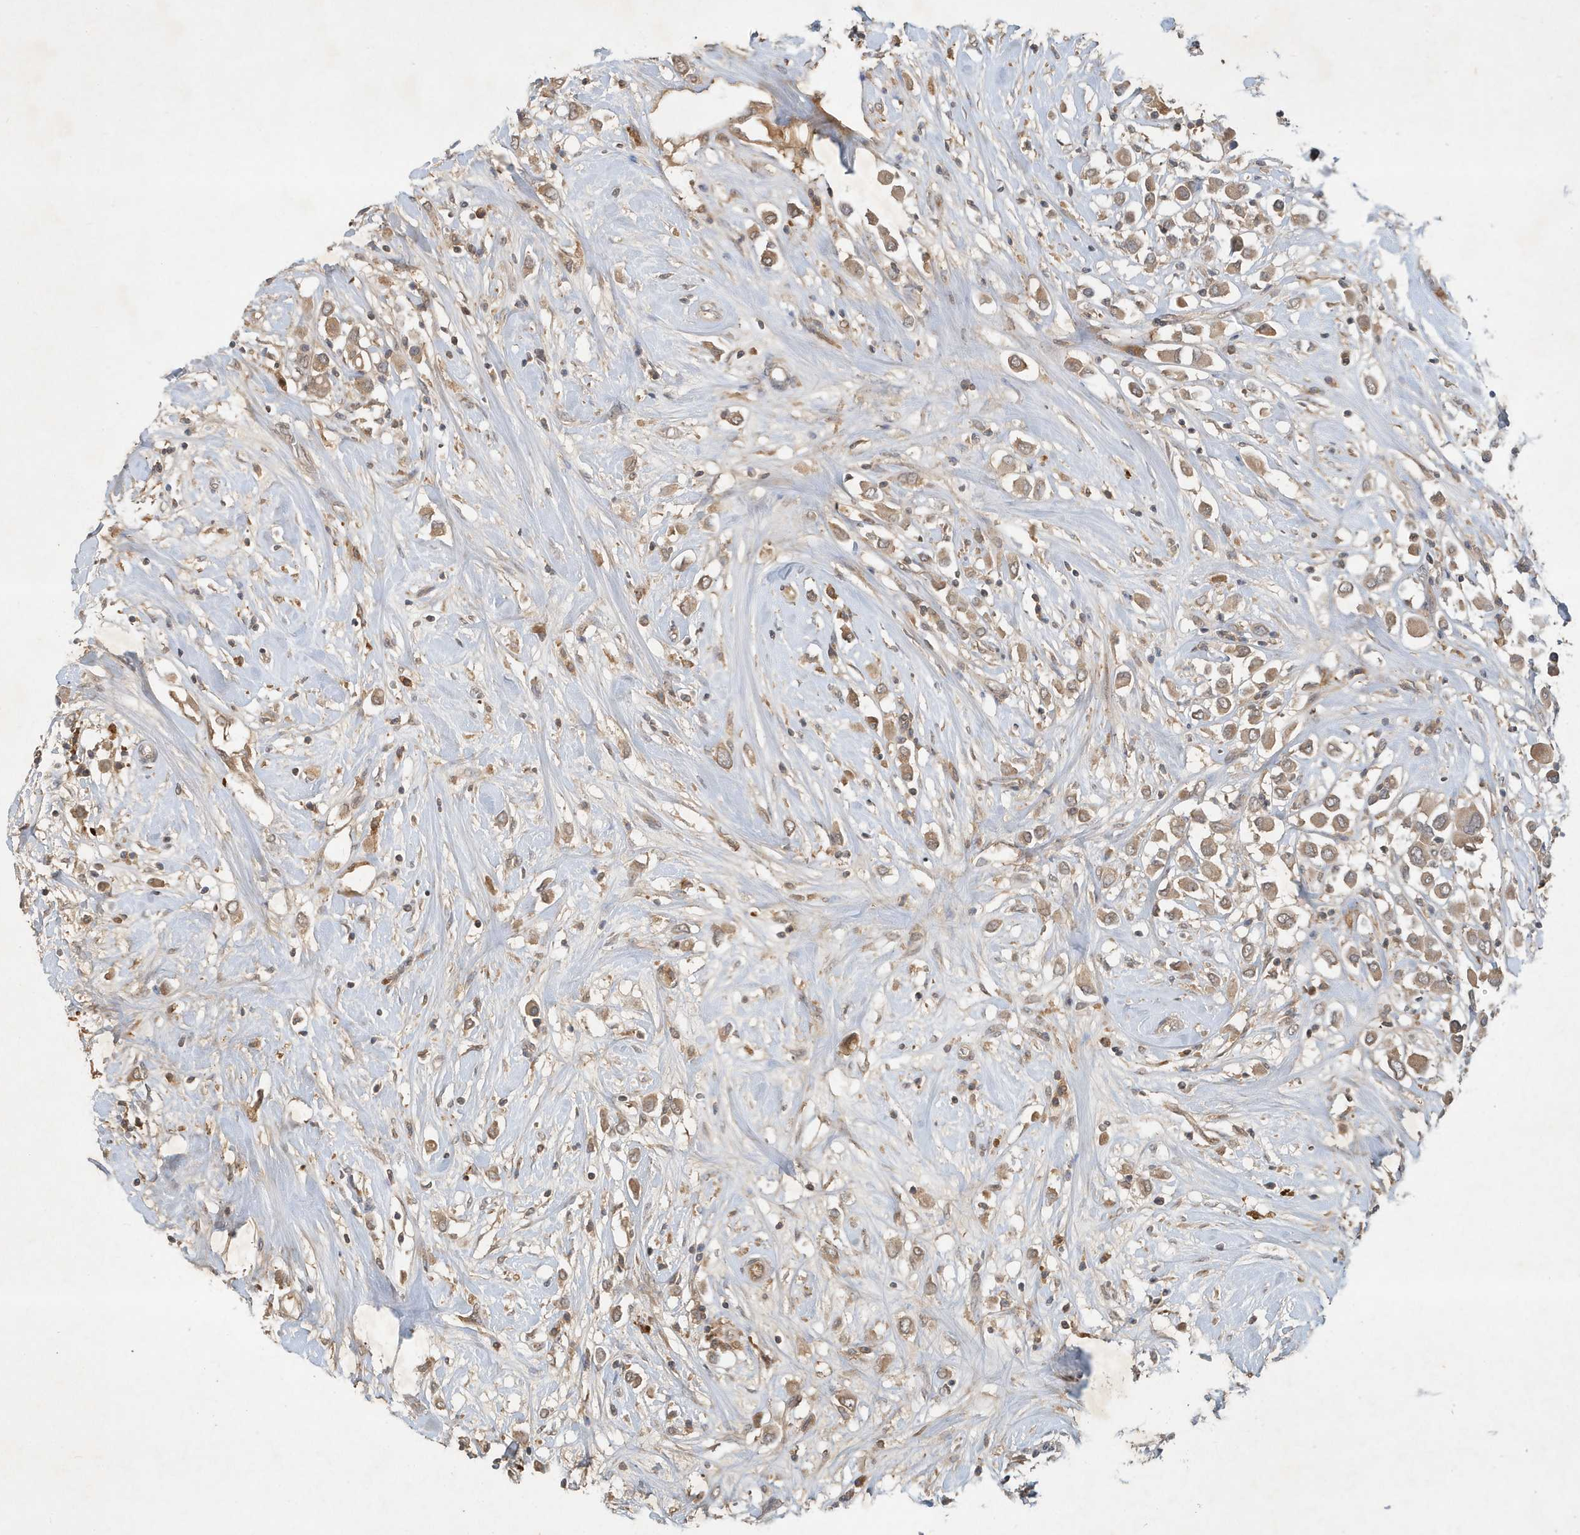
{"staining": {"intensity": "moderate", "quantity": ">75%", "location": "cytoplasmic/membranous"}, "tissue": "breast cancer", "cell_type": "Tumor cells", "image_type": "cancer", "snomed": [{"axis": "morphology", "description": "Duct carcinoma"}, {"axis": "topography", "description": "Breast"}], "caption": "Breast intraductal carcinoma was stained to show a protein in brown. There is medium levels of moderate cytoplasmic/membranous positivity in approximately >75% of tumor cells.", "gene": "ABCB9", "patient": {"sex": "female", "age": 61}}